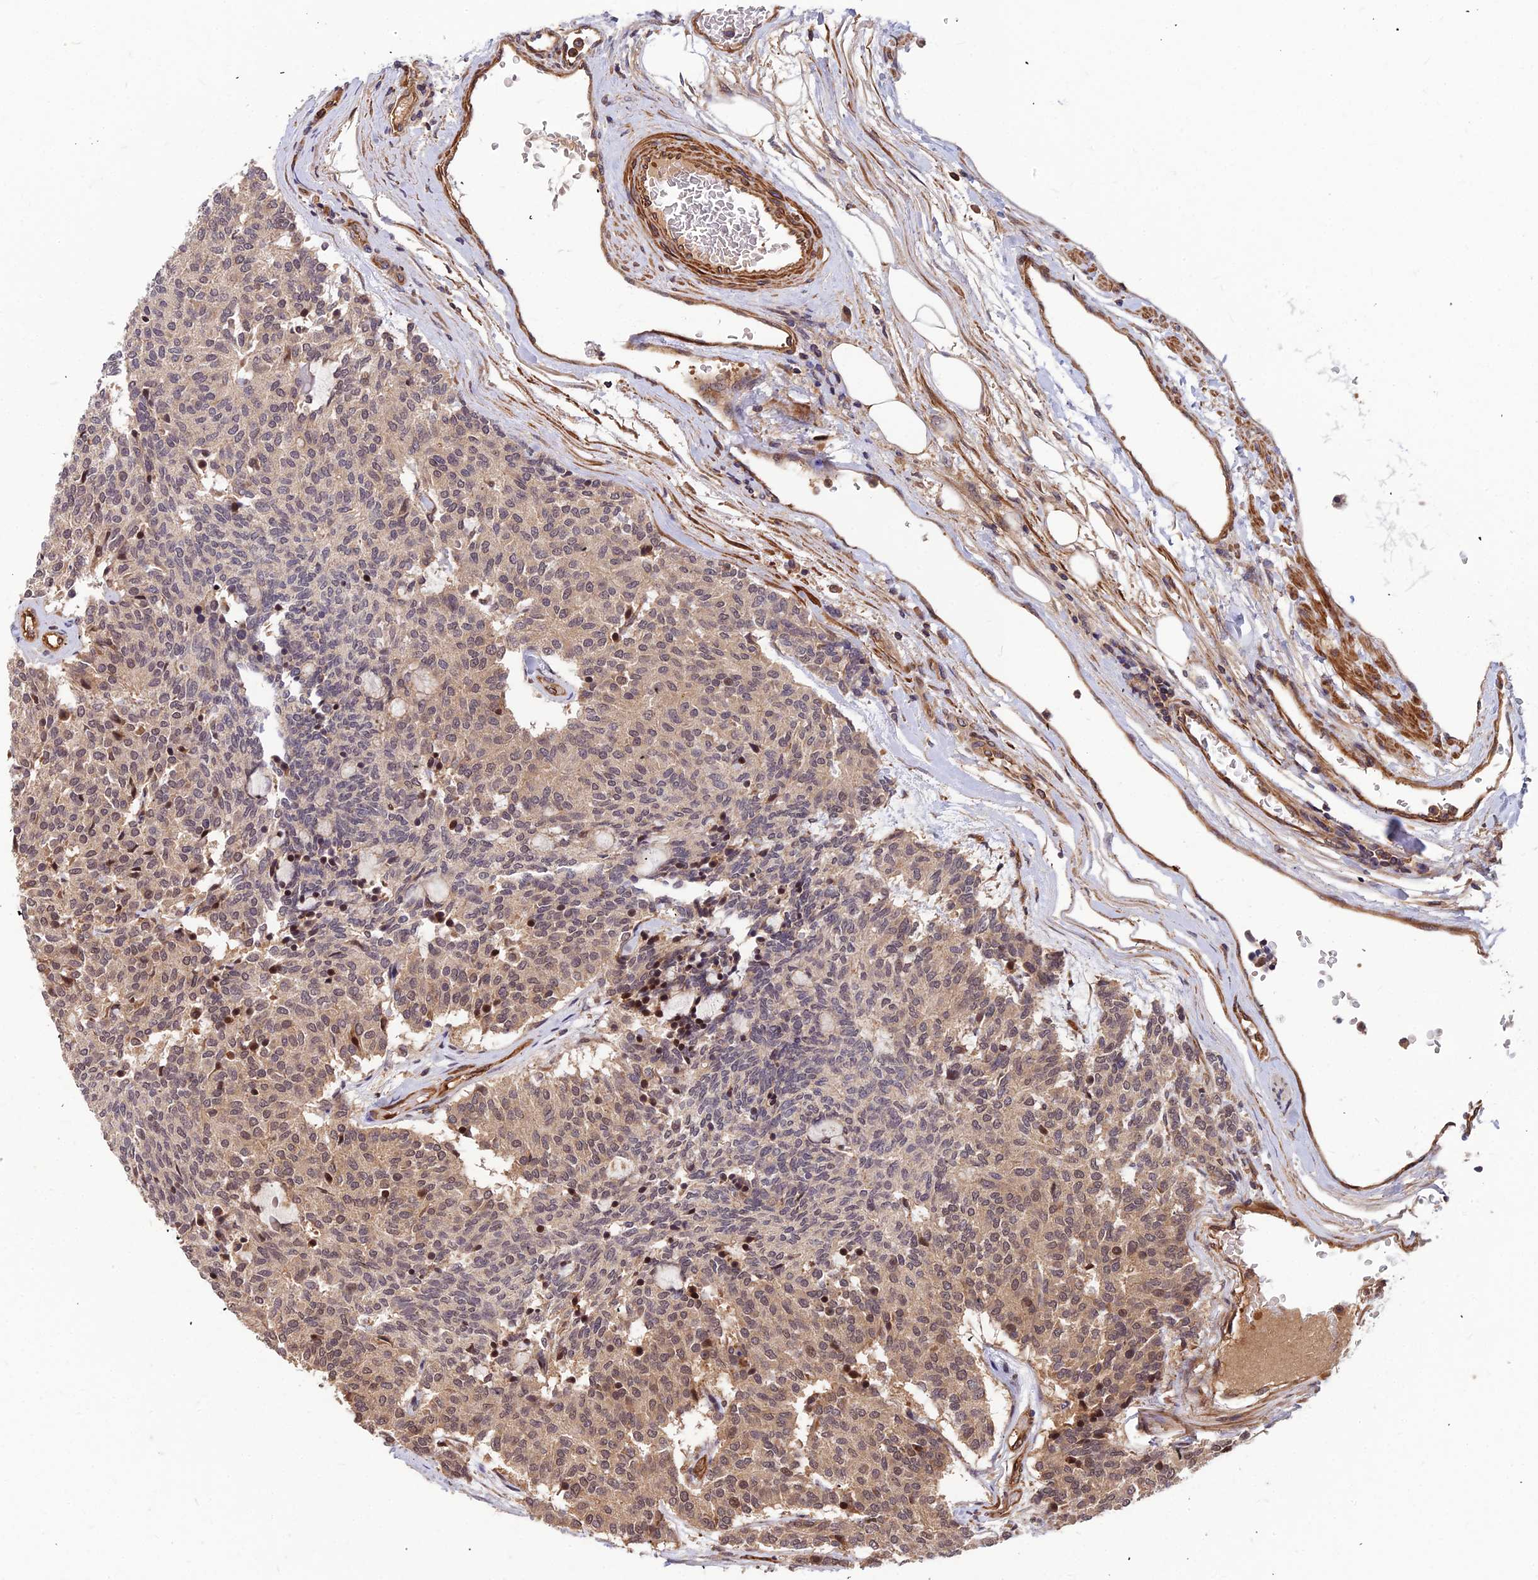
{"staining": {"intensity": "weak", "quantity": ">75%", "location": "cytoplasmic/membranous,nuclear"}, "tissue": "carcinoid", "cell_type": "Tumor cells", "image_type": "cancer", "snomed": [{"axis": "morphology", "description": "Carcinoid, malignant, NOS"}, {"axis": "topography", "description": "Pancreas"}], "caption": "Protein staining displays weak cytoplasmic/membranous and nuclear positivity in about >75% of tumor cells in carcinoid. Ihc stains the protein in brown and the nuclei are stained blue.", "gene": "ZNF467", "patient": {"sex": "female", "age": 54}}